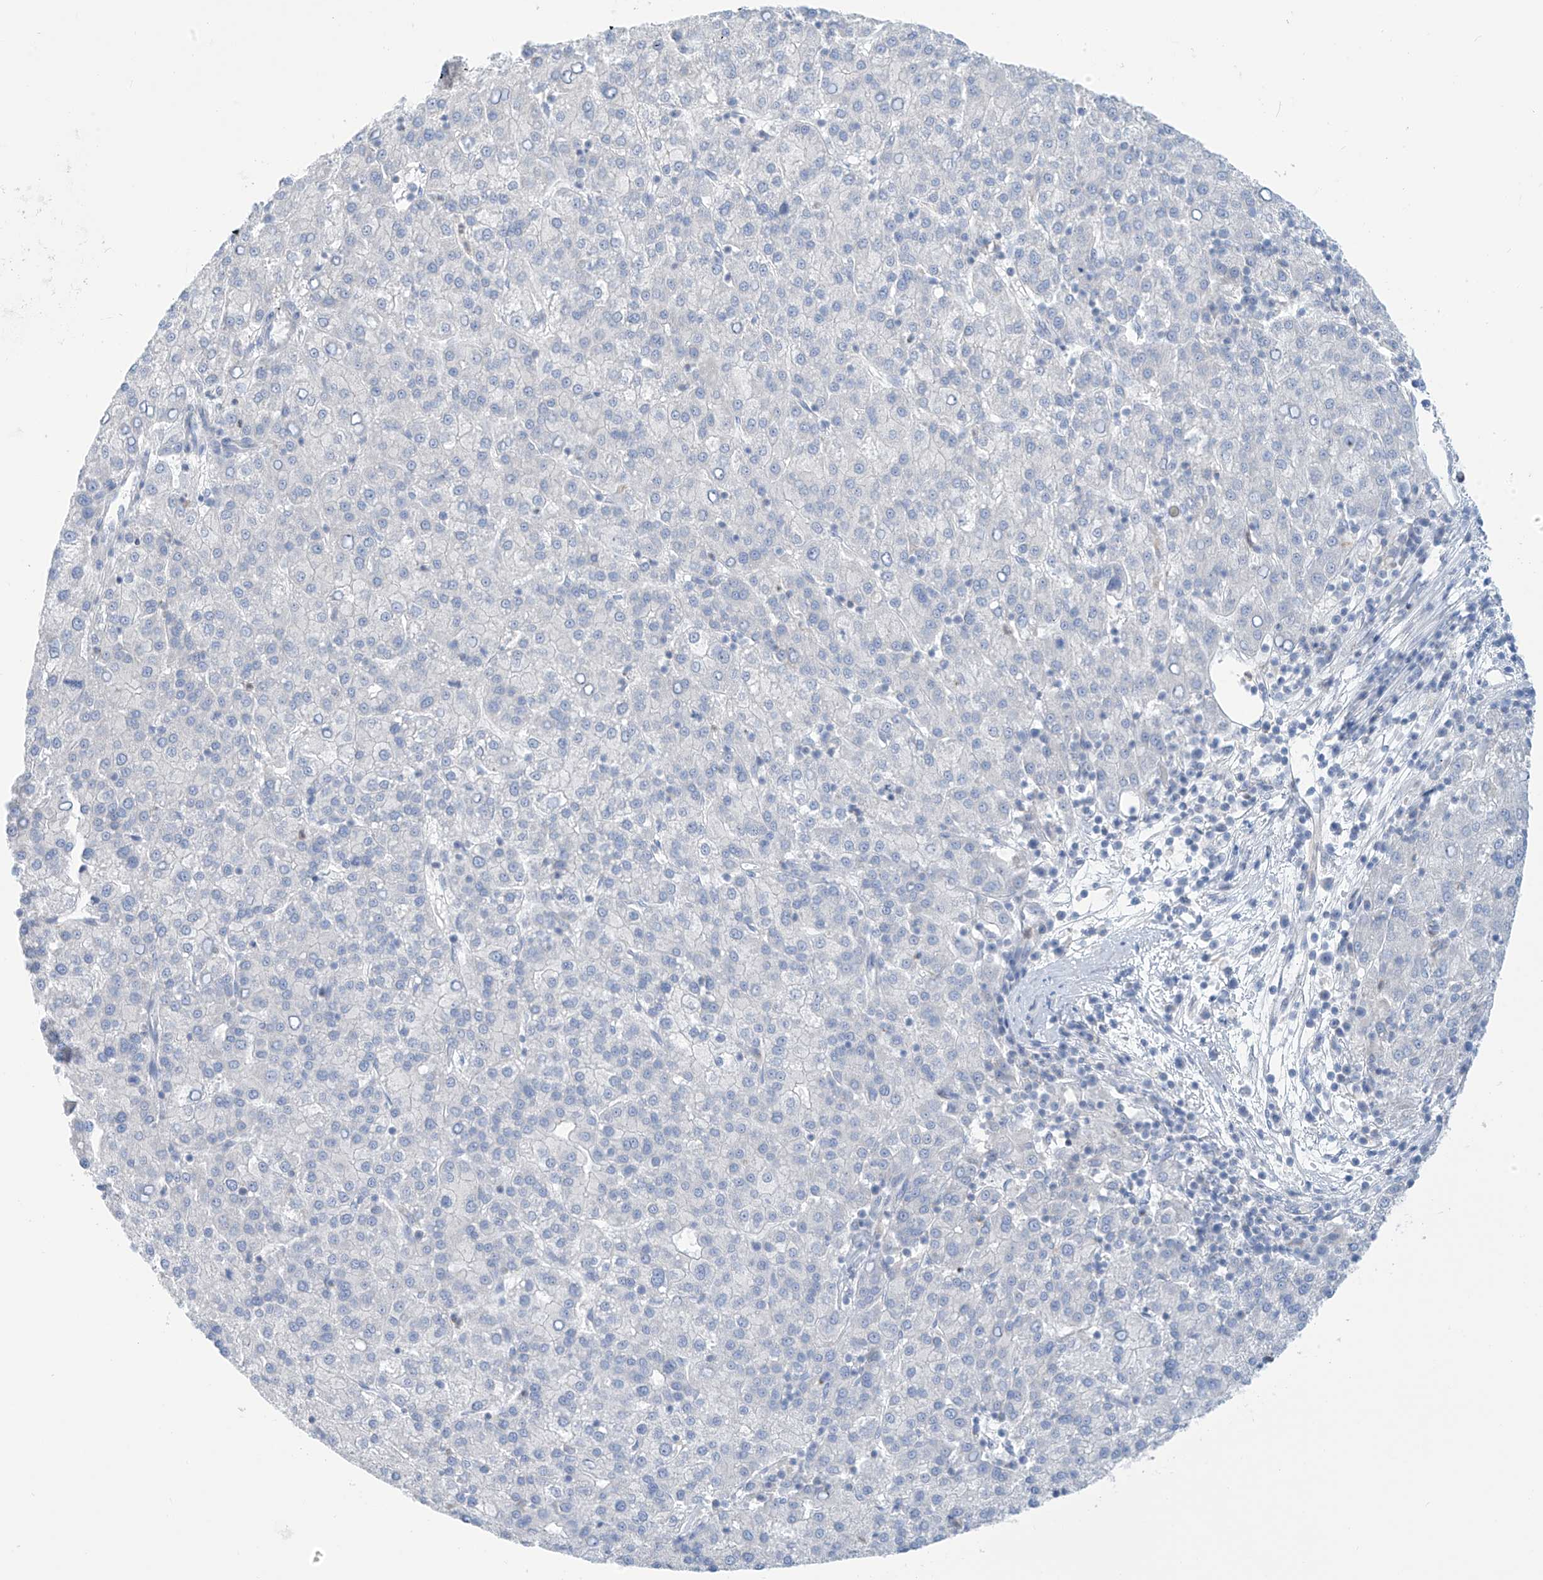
{"staining": {"intensity": "negative", "quantity": "none", "location": "none"}, "tissue": "liver cancer", "cell_type": "Tumor cells", "image_type": "cancer", "snomed": [{"axis": "morphology", "description": "Carcinoma, Hepatocellular, NOS"}, {"axis": "topography", "description": "Liver"}], "caption": "A high-resolution histopathology image shows immunohistochemistry staining of liver cancer, which exhibits no significant expression in tumor cells.", "gene": "FABP2", "patient": {"sex": "female", "age": 58}}